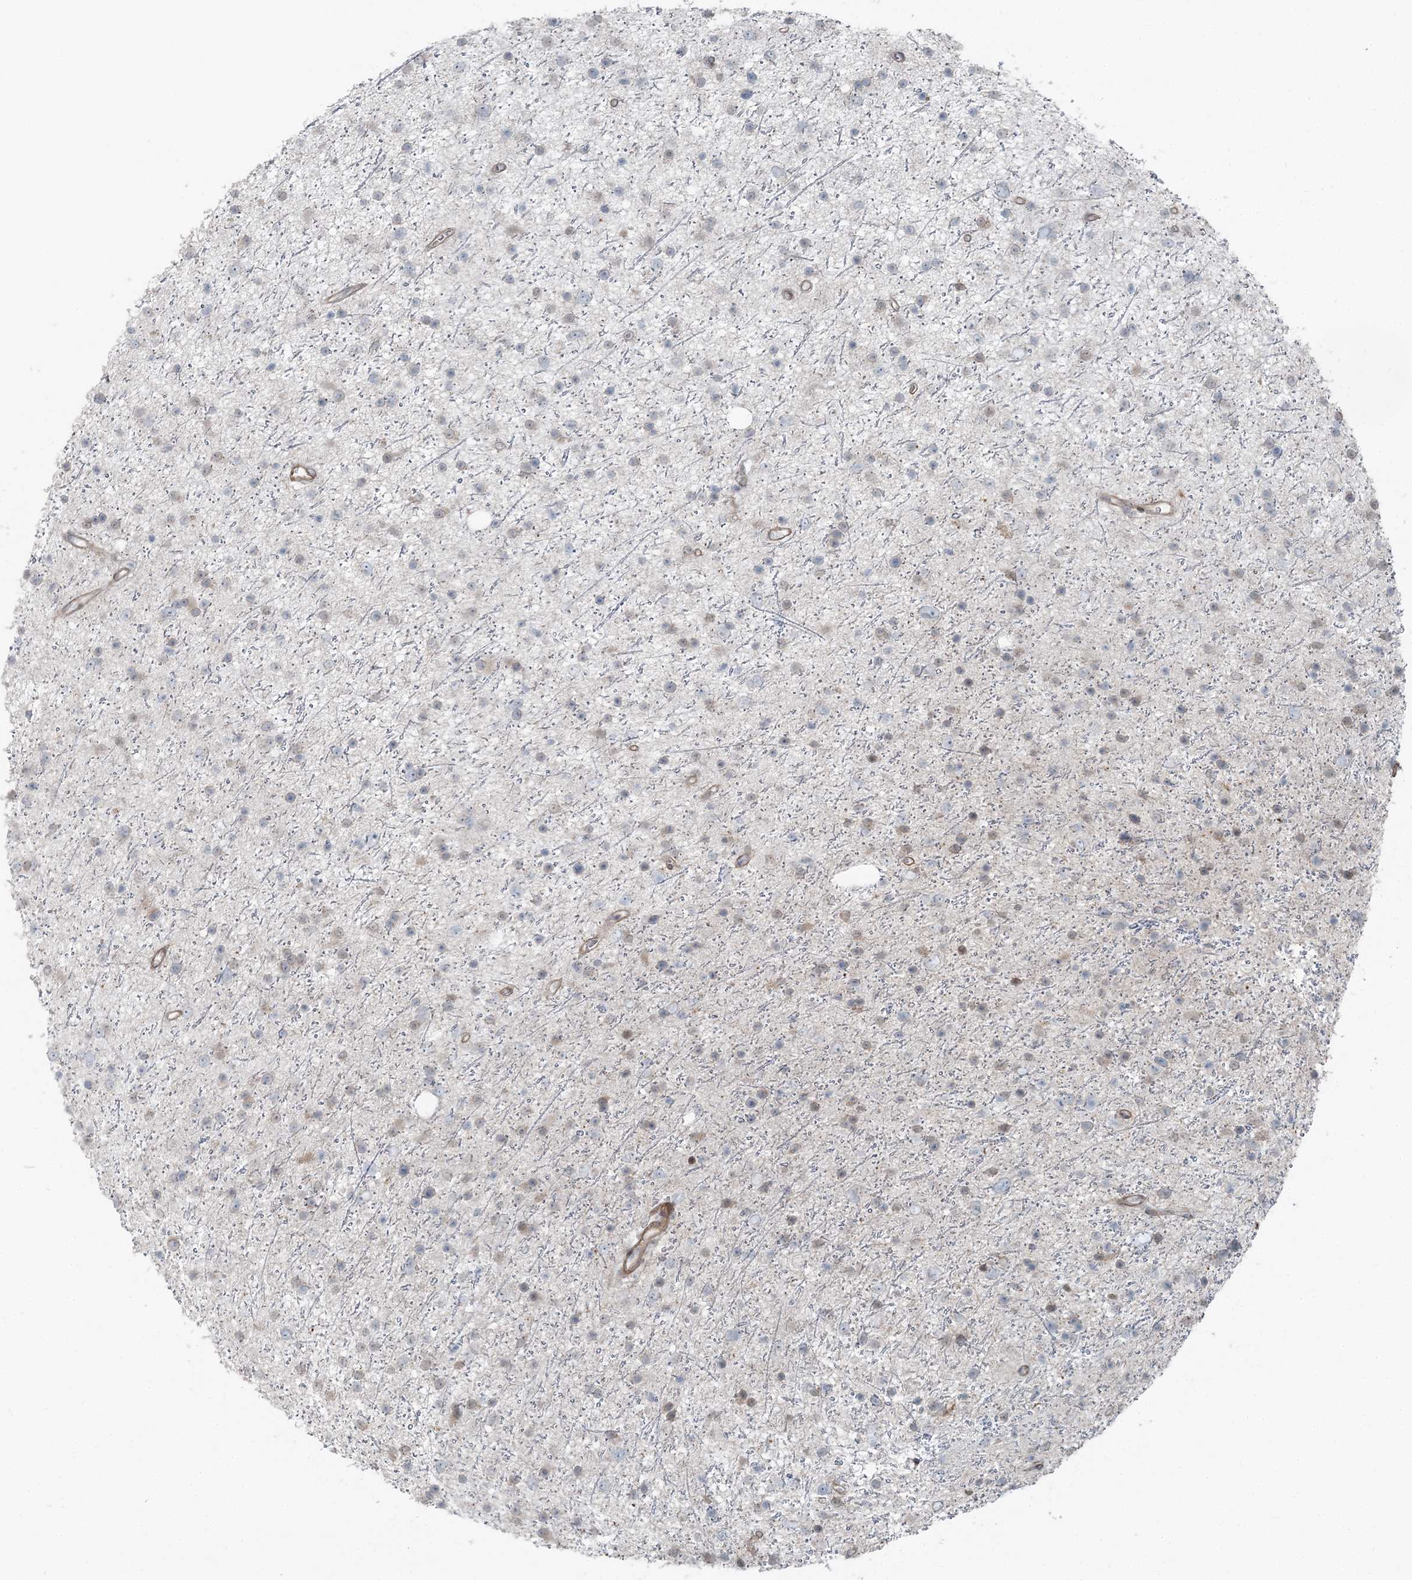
{"staining": {"intensity": "negative", "quantity": "none", "location": "none"}, "tissue": "glioma", "cell_type": "Tumor cells", "image_type": "cancer", "snomed": [{"axis": "morphology", "description": "Glioma, malignant, Low grade"}, {"axis": "topography", "description": "Cerebral cortex"}], "caption": "IHC image of neoplastic tissue: malignant glioma (low-grade) stained with DAB (3,3'-diaminobenzidine) demonstrates no significant protein positivity in tumor cells.", "gene": "FBXL17", "patient": {"sex": "female", "age": 39}}